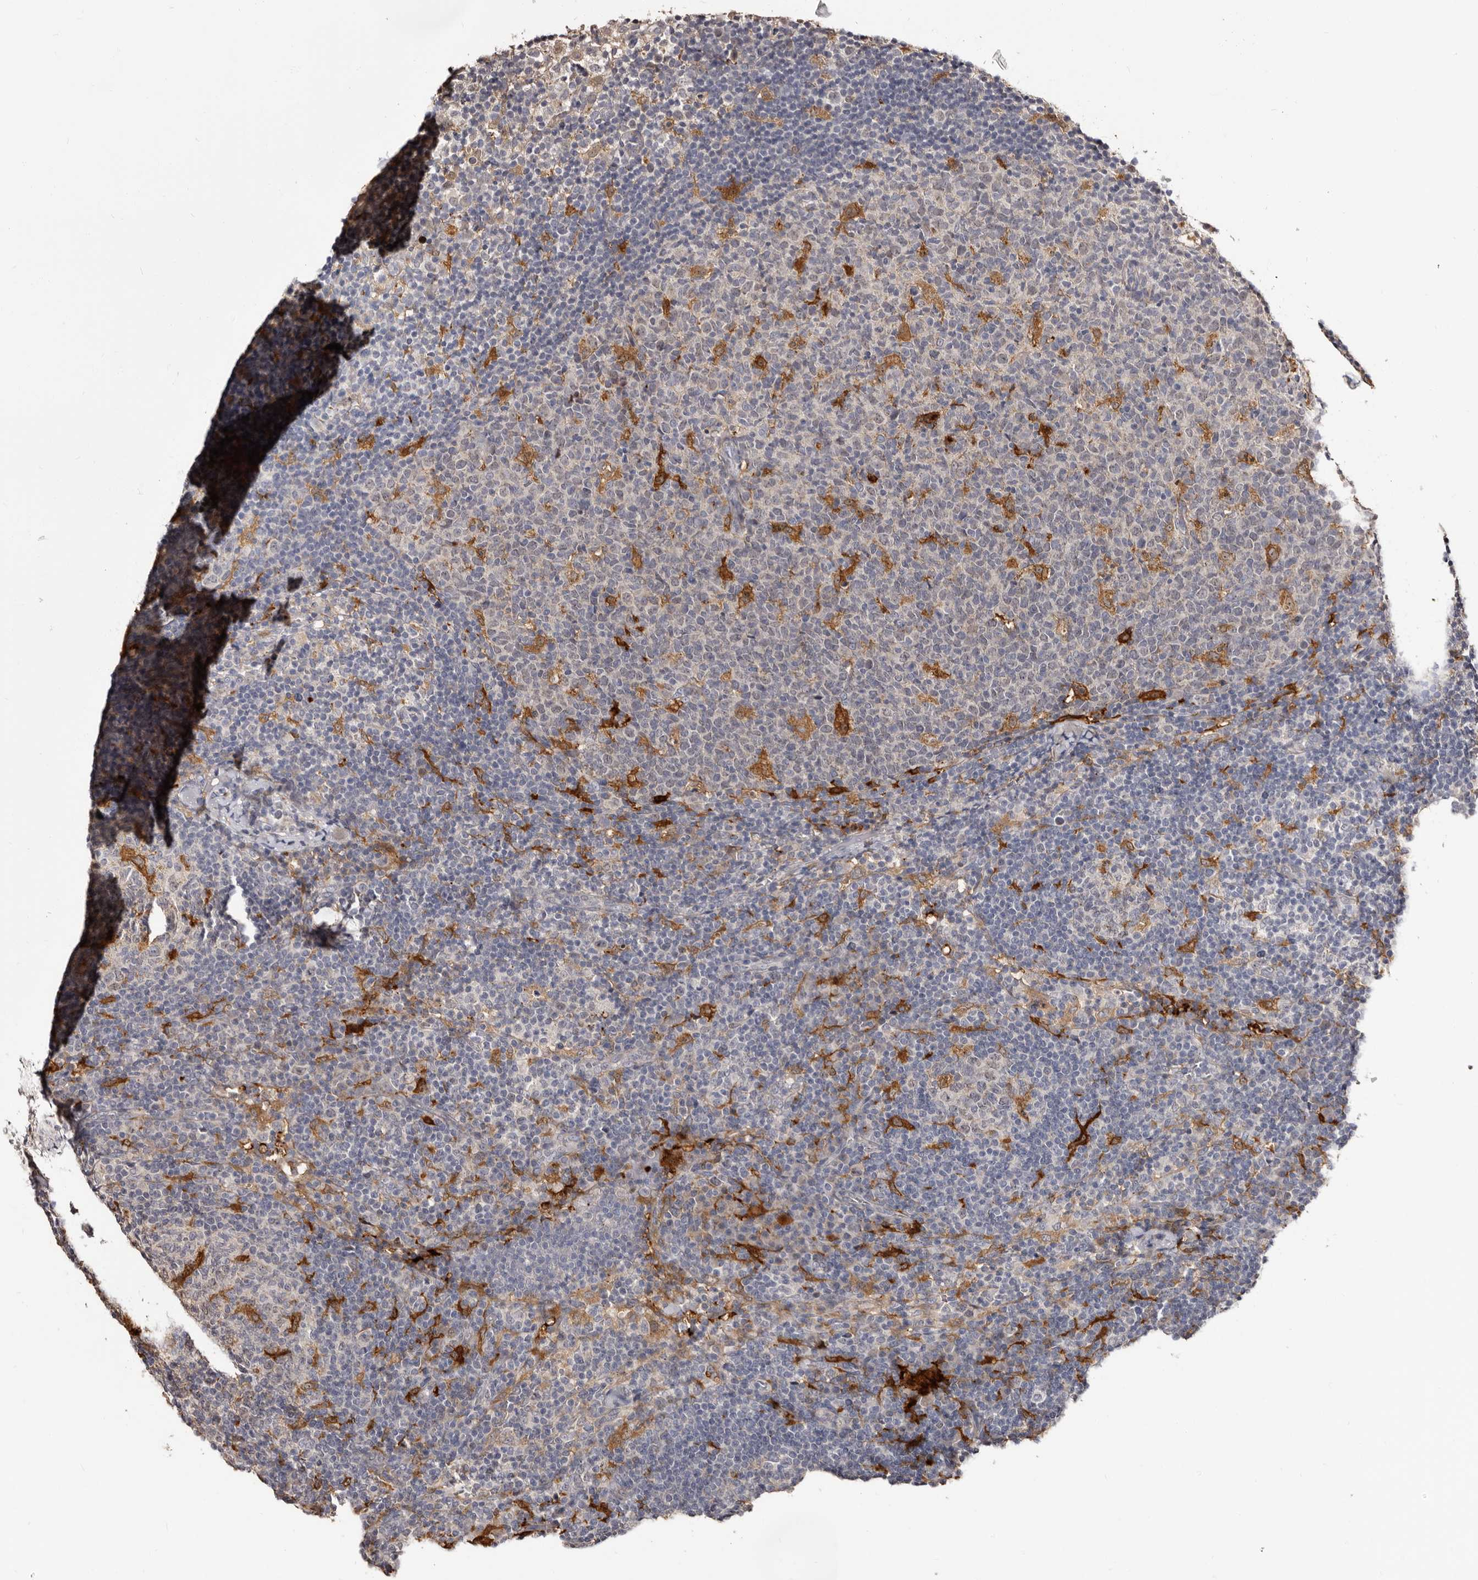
{"staining": {"intensity": "strong", "quantity": "<25%", "location": "cytoplasmic/membranous"}, "tissue": "lymph node", "cell_type": "Germinal center cells", "image_type": "normal", "snomed": [{"axis": "morphology", "description": "Normal tissue, NOS"}, {"axis": "morphology", "description": "Inflammation, NOS"}, {"axis": "topography", "description": "Lymph node"}], "caption": "Protein expression by IHC shows strong cytoplasmic/membranous positivity in about <25% of germinal center cells in benign lymph node.", "gene": "PTAFR", "patient": {"sex": "male", "age": 55}}